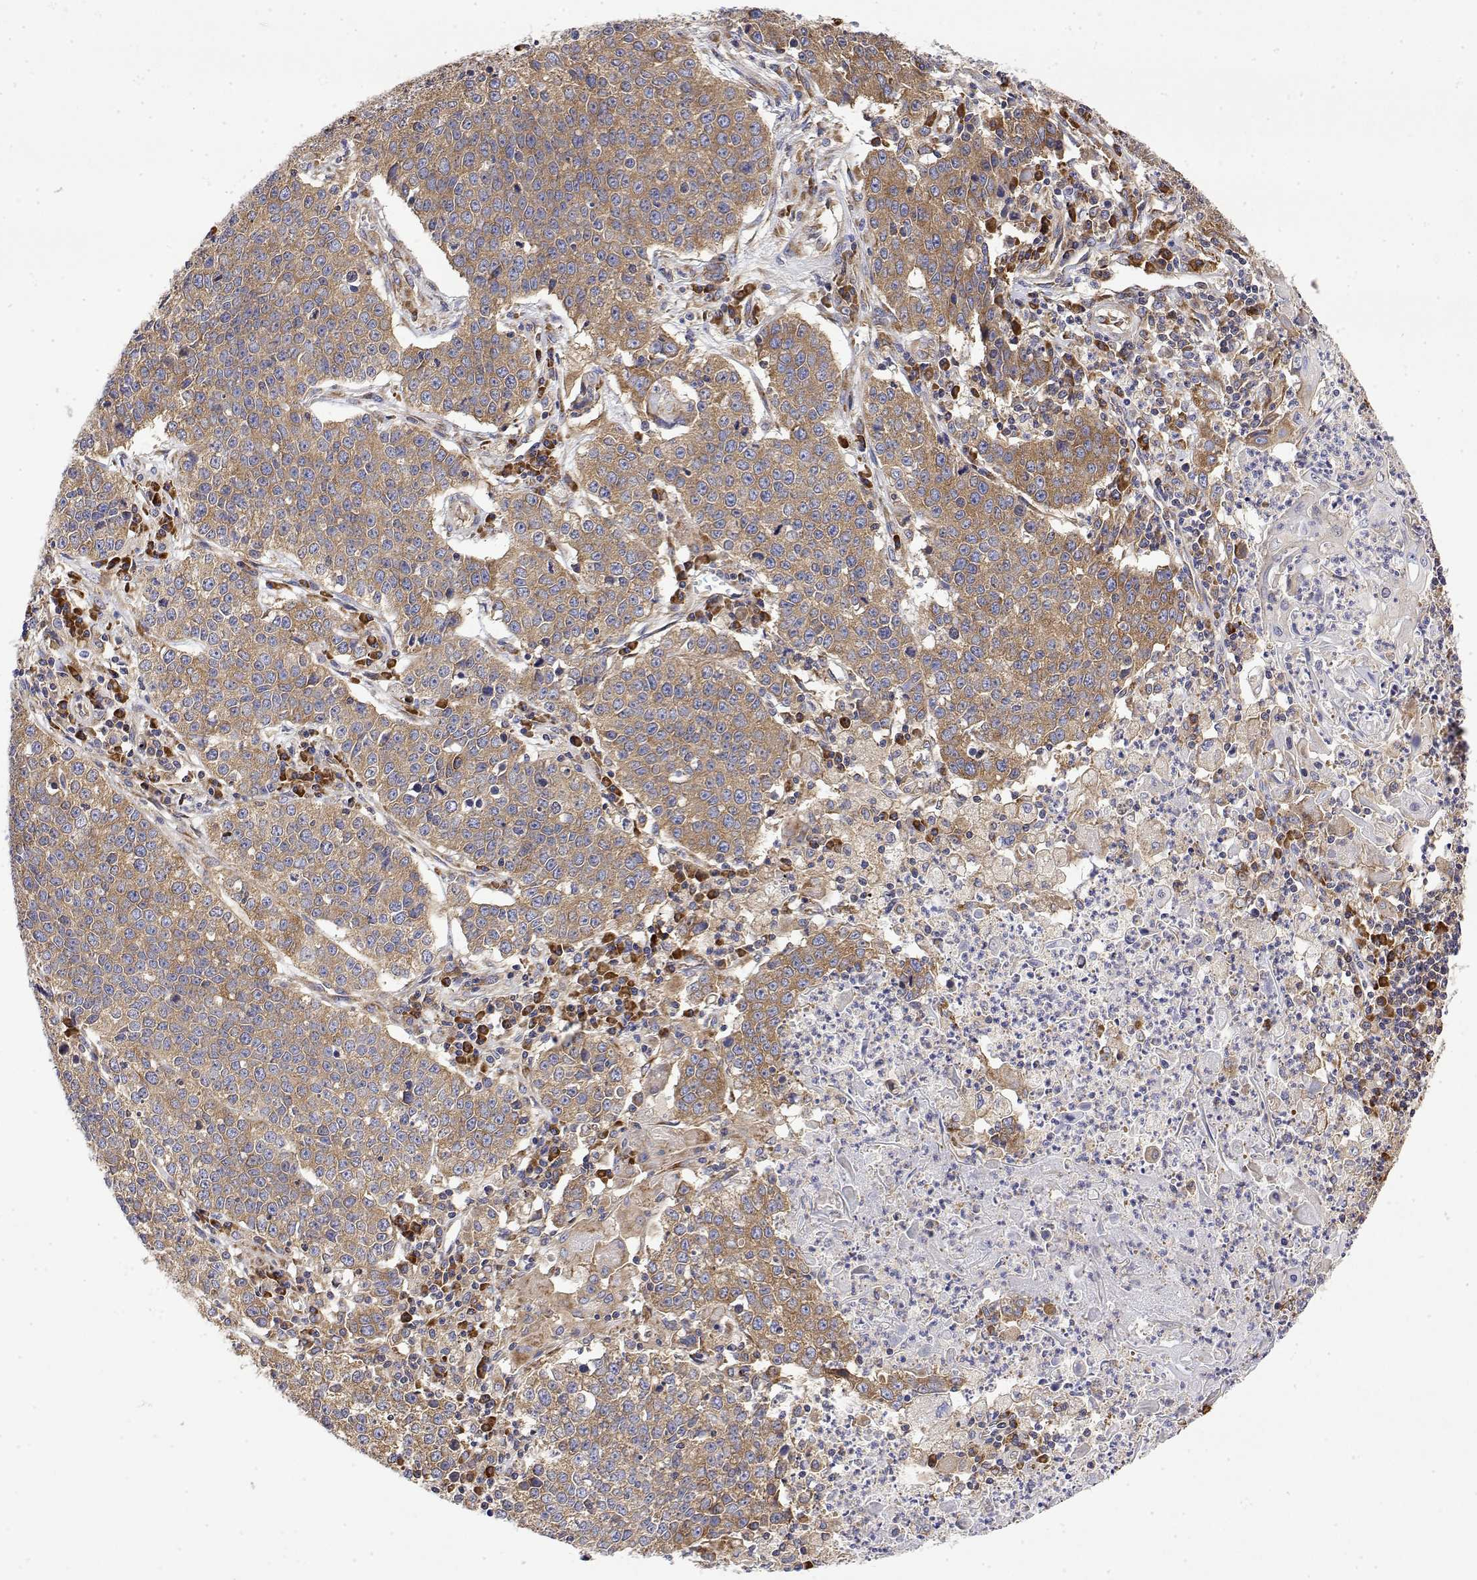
{"staining": {"intensity": "moderate", "quantity": ">75%", "location": "cytoplasmic/membranous"}, "tissue": "lung cancer", "cell_type": "Tumor cells", "image_type": "cancer", "snomed": [{"axis": "morphology", "description": "Squamous cell carcinoma, NOS"}, {"axis": "morphology", "description": "Squamous cell carcinoma, metastatic, NOS"}, {"axis": "topography", "description": "Lung"}, {"axis": "topography", "description": "Pleura, NOS"}], "caption": "Immunohistochemical staining of human lung metastatic squamous cell carcinoma displays medium levels of moderate cytoplasmic/membranous positivity in approximately >75% of tumor cells. The staining was performed using DAB (3,3'-diaminobenzidine) to visualize the protein expression in brown, while the nuclei were stained in blue with hematoxylin (Magnification: 20x).", "gene": "EEF1G", "patient": {"sex": "male", "age": 72}}